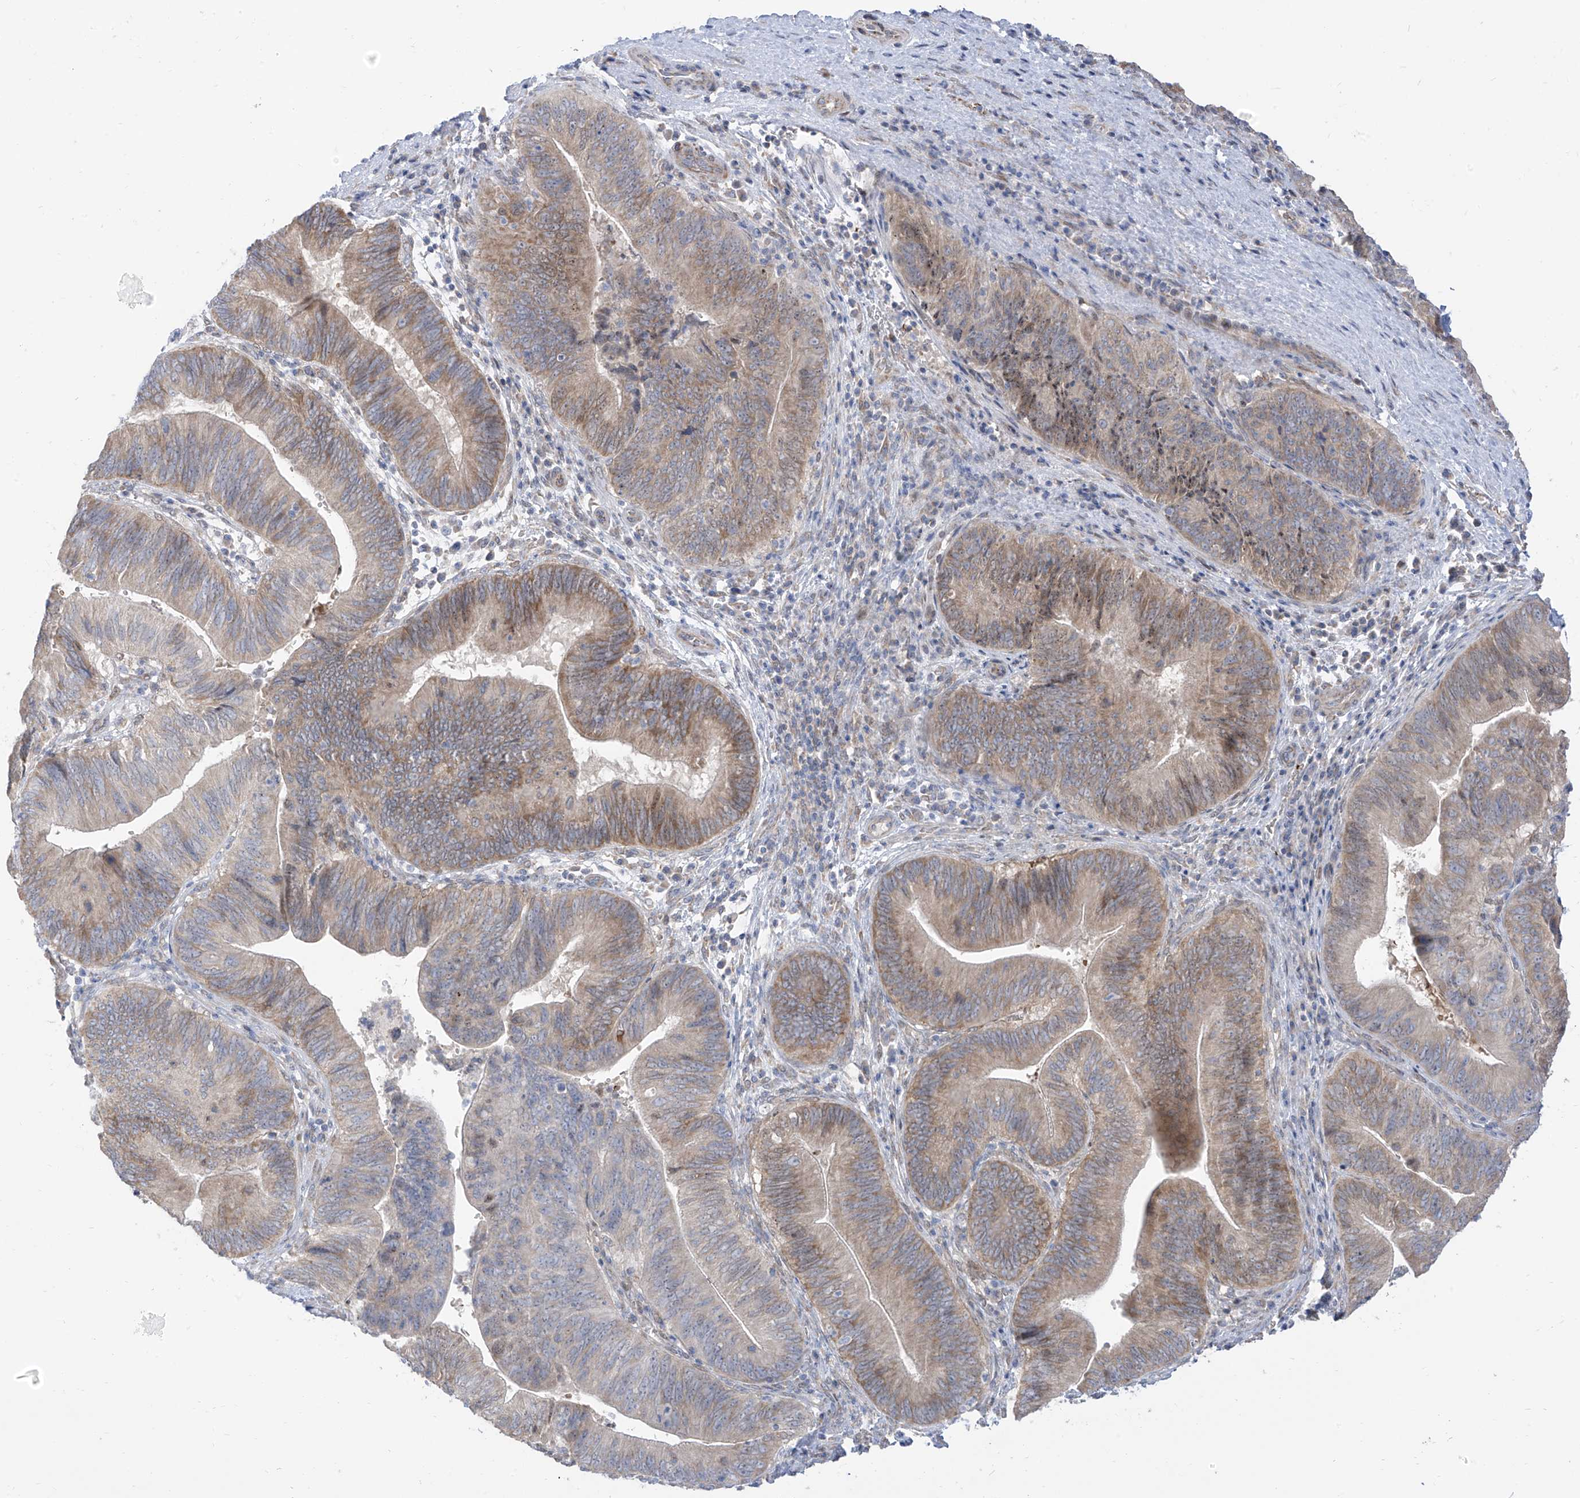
{"staining": {"intensity": "weak", "quantity": "25%-75%", "location": "cytoplasmic/membranous"}, "tissue": "pancreatic cancer", "cell_type": "Tumor cells", "image_type": "cancer", "snomed": [{"axis": "morphology", "description": "Adenocarcinoma, NOS"}, {"axis": "topography", "description": "Pancreas"}], "caption": "Weak cytoplasmic/membranous protein expression is identified in about 25%-75% of tumor cells in pancreatic cancer.", "gene": "ARHGEF40", "patient": {"sex": "male", "age": 63}}